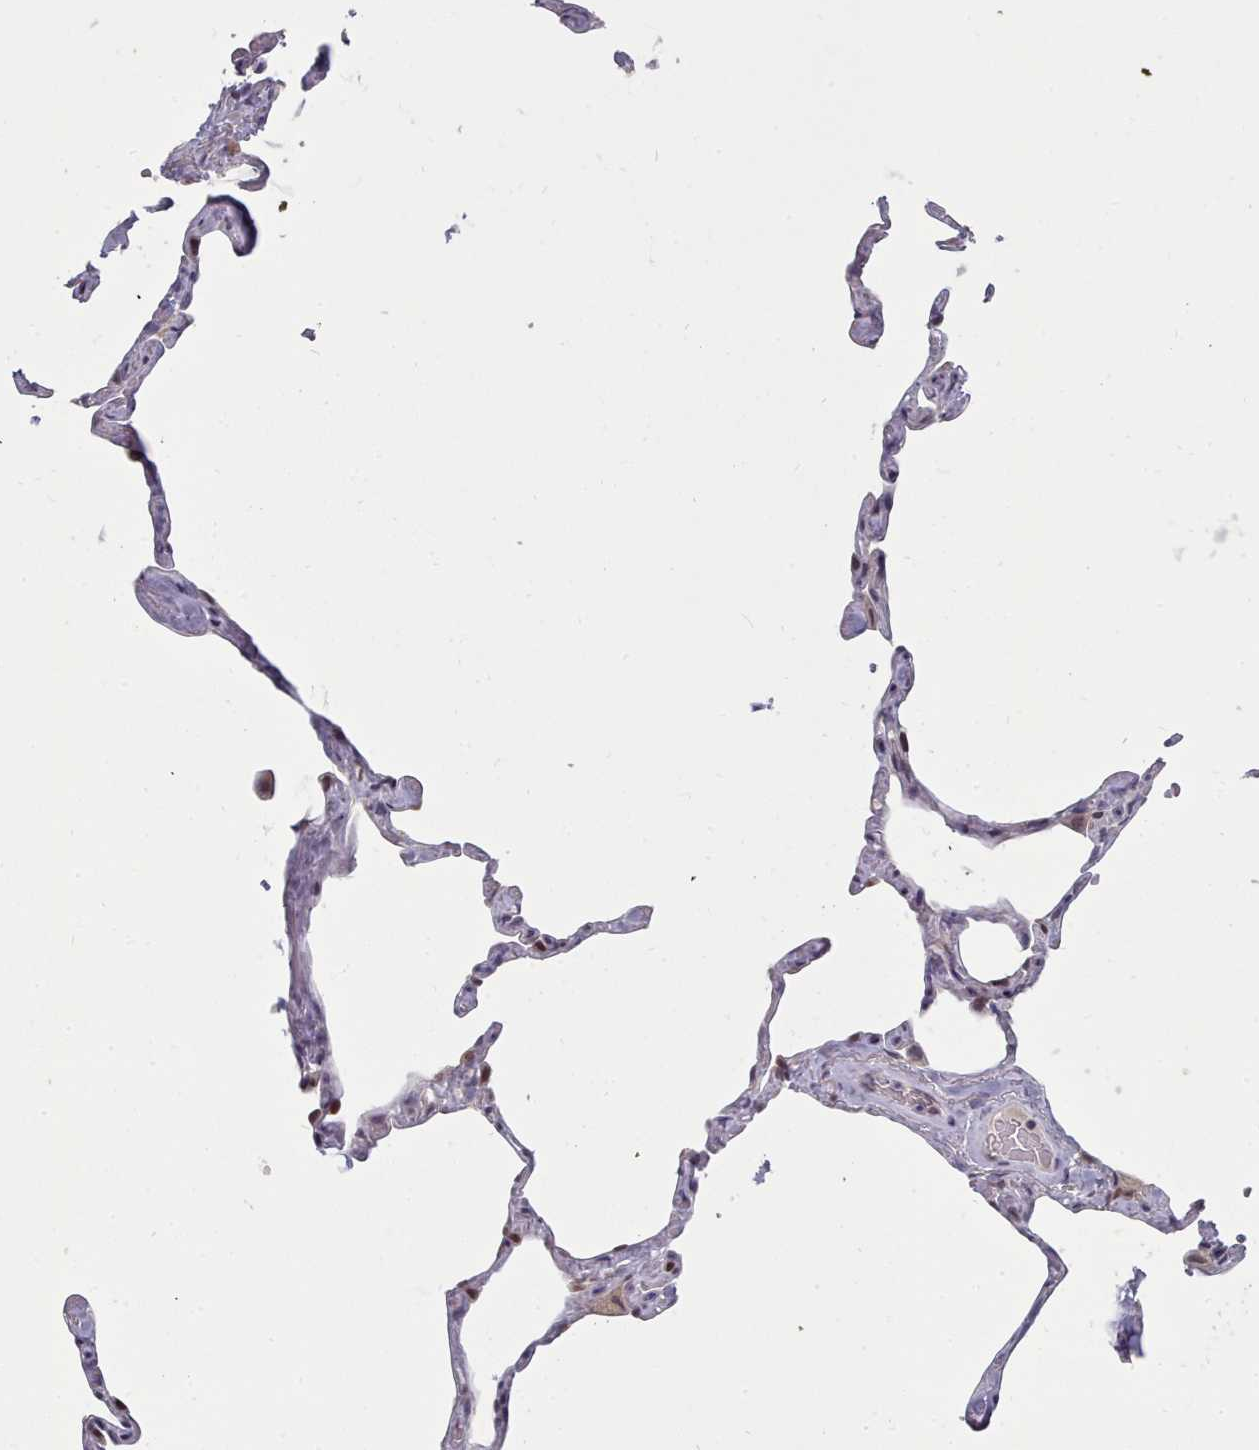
{"staining": {"intensity": "moderate", "quantity": "<25%", "location": "nuclear"}, "tissue": "lung", "cell_type": "Alveolar cells", "image_type": "normal", "snomed": [{"axis": "morphology", "description": "Normal tissue, NOS"}, {"axis": "topography", "description": "Lung"}], "caption": "The histopathology image reveals immunohistochemical staining of unremarkable lung. There is moderate nuclear positivity is present in about <25% of alveolar cells. (DAB (3,3'-diaminobenzidine) IHC with brightfield microscopy, high magnification).", "gene": "GINS1", "patient": {"sex": "male", "age": 65}}